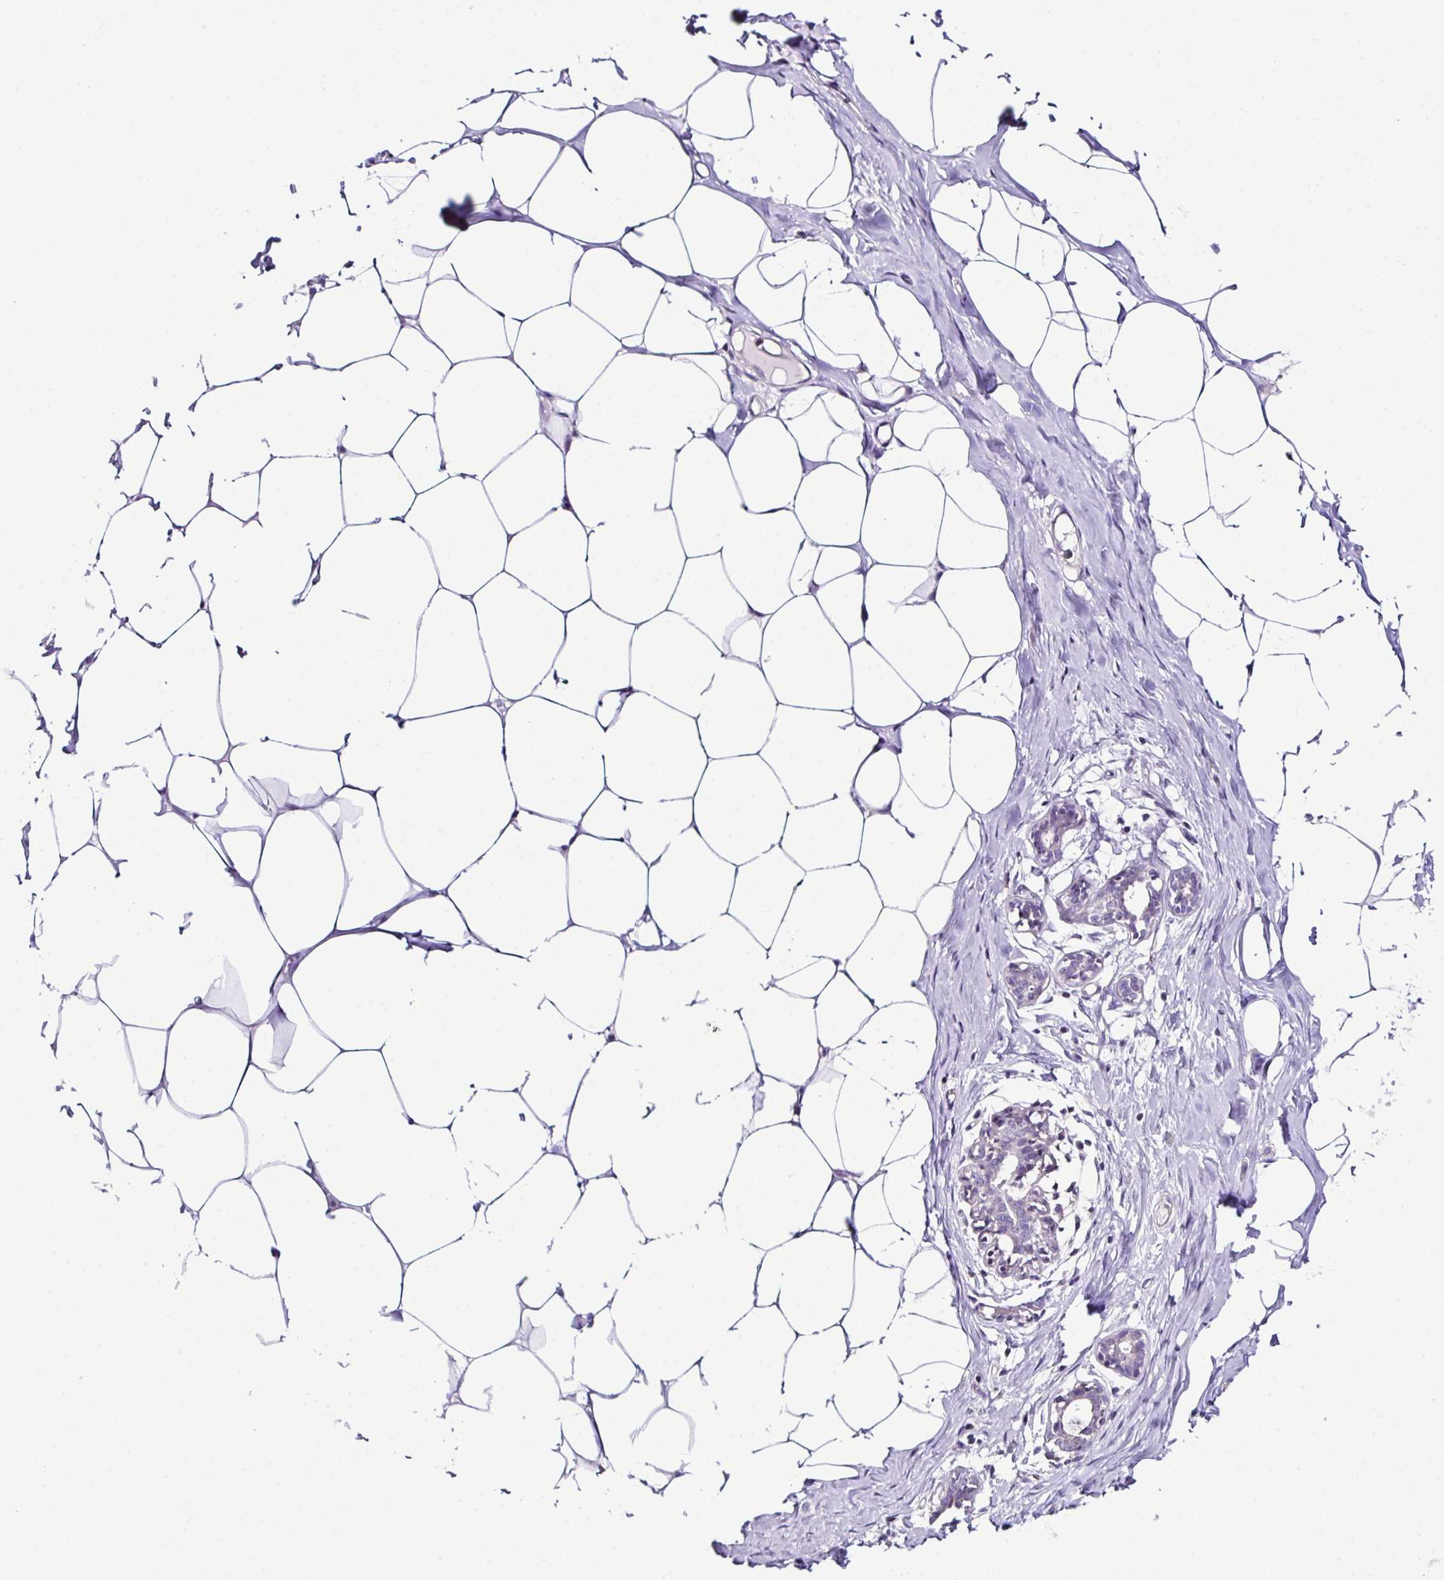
{"staining": {"intensity": "negative", "quantity": "none", "location": "none"}, "tissue": "breast", "cell_type": "Adipocytes", "image_type": "normal", "snomed": [{"axis": "morphology", "description": "Normal tissue, NOS"}, {"axis": "topography", "description": "Breast"}], "caption": "The micrograph demonstrates no staining of adipocytes in normal breast.", "gene": "D2HGDH", "patient": {"sex": "female", "age": 27}}